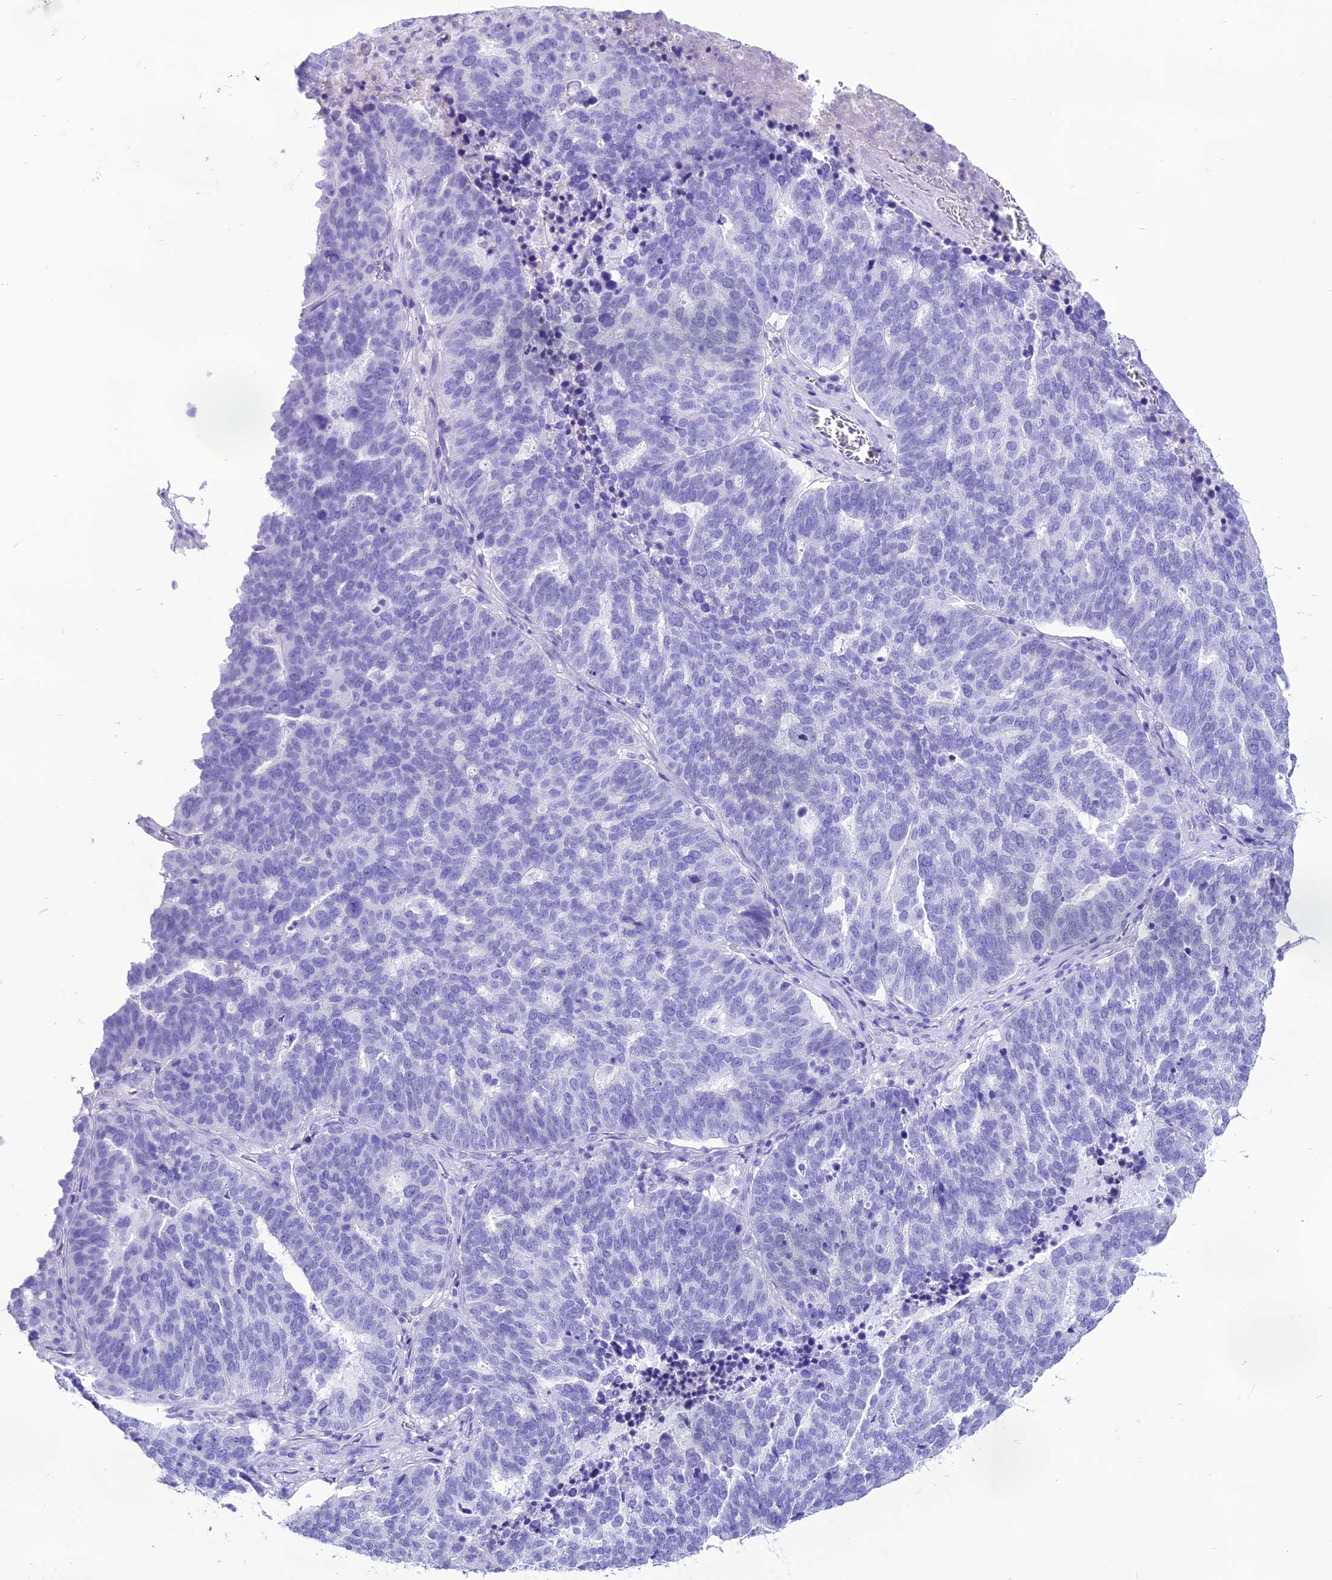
{"staining": {"intensity": "negative", "quantity": "none", "location": "none"}, "tissue": "ovarian cancer", "cell_type": "Tumor cells", "image_type": "cancer", "snomed": [{"axis": "morphology", "description": "Cystadenocarcinoma, serous, NOS"}, {"axis": "topography", "description": "Ovary"}], "caption": "Tumor cells are negative for brown protein staining in ovarian cancer (serous cystadenocarcinoma). (DAB (3,3'-diaminobenzidine) IHC, high magnification).", "gene": "PNMA5", "patient": {"sex": "female", "age": 59}}